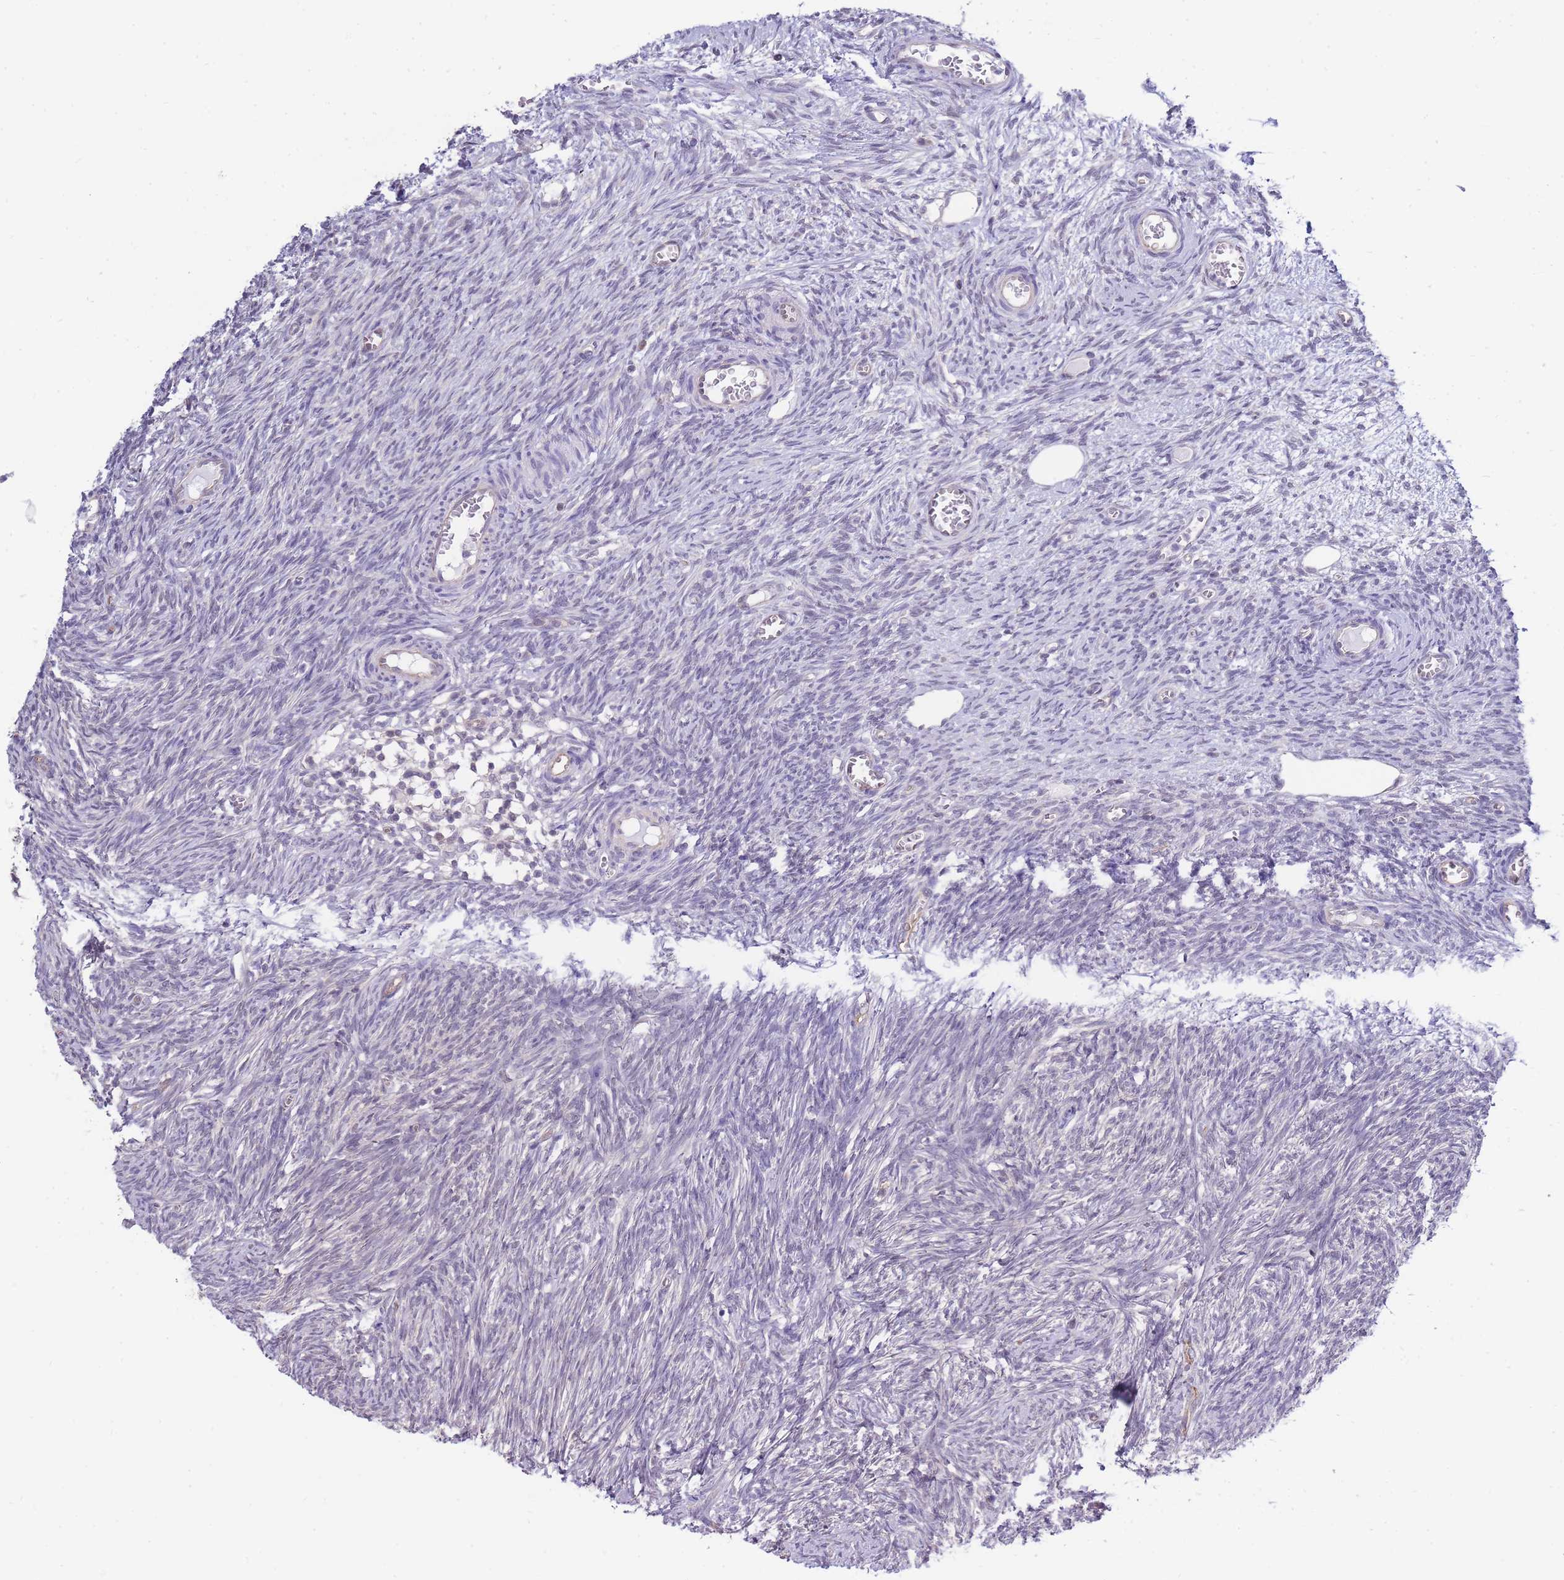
{"staining": {"intensity": "negative", "quantity": "none", "location": "none"}, "tissue": "ovary", "cell_type": "Ovarian stroma cells", "image_type": "normal", "snomed": [{"axis": "morphology", "description": "Normal tissue, NOS"}, {"axis": "topography", "description": "Ovary"}], "caption": "There is no significant positivity in ovarian stroma cells of ovary. (Stains: DAB IHC with hematoxylin counter stain, Microscopy: brightfield microscopy at high magnification).", "gene": "C19orf25", "patient": {"sex": "female", "age": 44}}